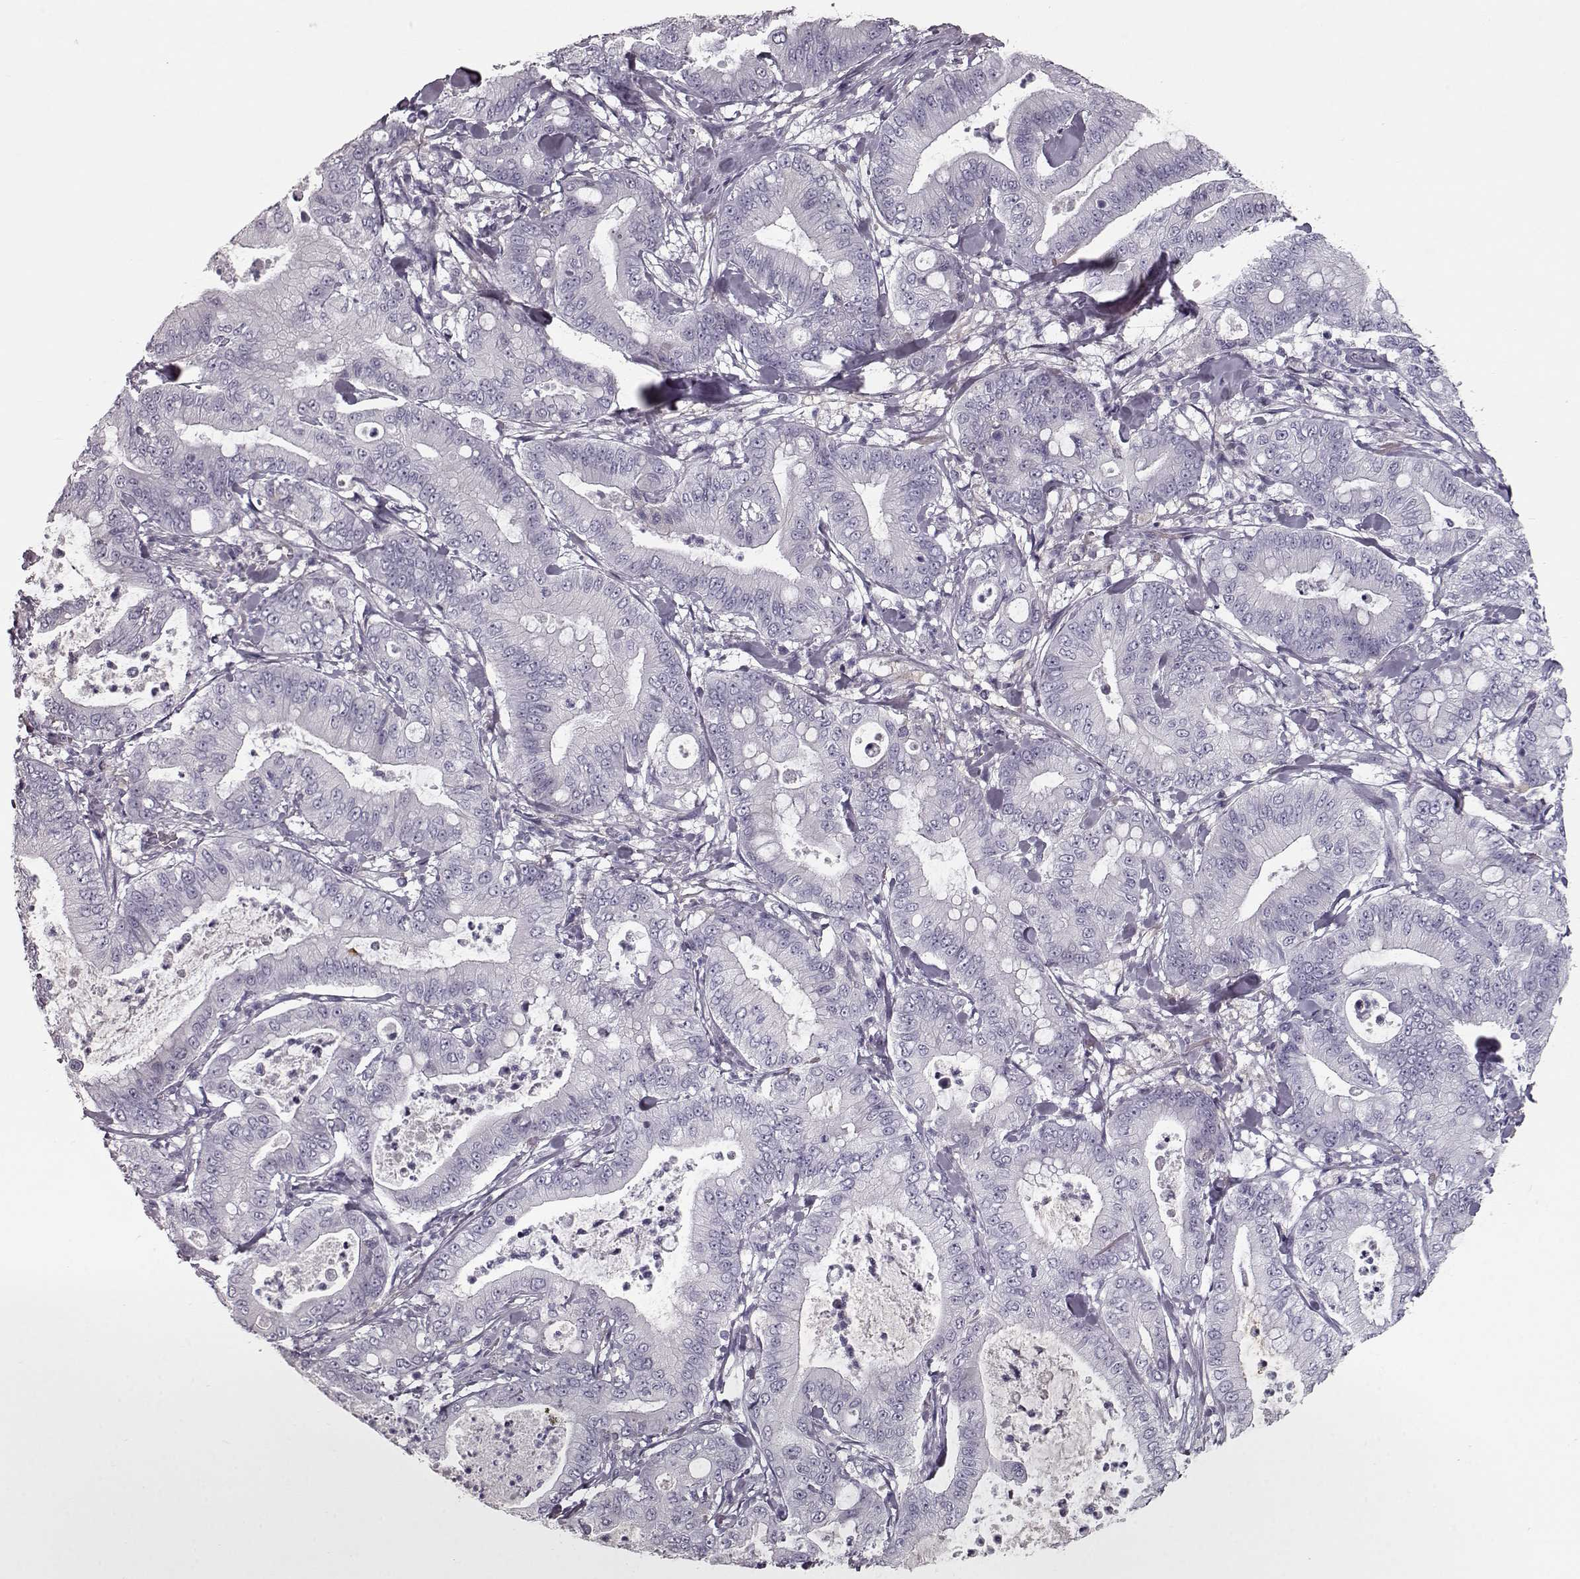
{"staining": {"intensity": "negative", "quantity": "none", "location": "none"}, "tissue": "pancreatic cancer", "cell_type": "Tumor cells", "image_type": "cancer", "snomed": [{"axis": "morphology", "description": "Adenocarcinoma, NOS"}, {"axis": "topography", "description": "Pancreas"}], "caption": "An immunohistochemistry (IHC) photomicrograph of pancreatic adenocarcinoma is shown. There is no staining in tumor cells of pancreatic adenocarcinoma. (DAB immunohistochemistry (IHC), high magnification).", "gene": "CCL19", "patient": {"sex": "male", "age": 71}}